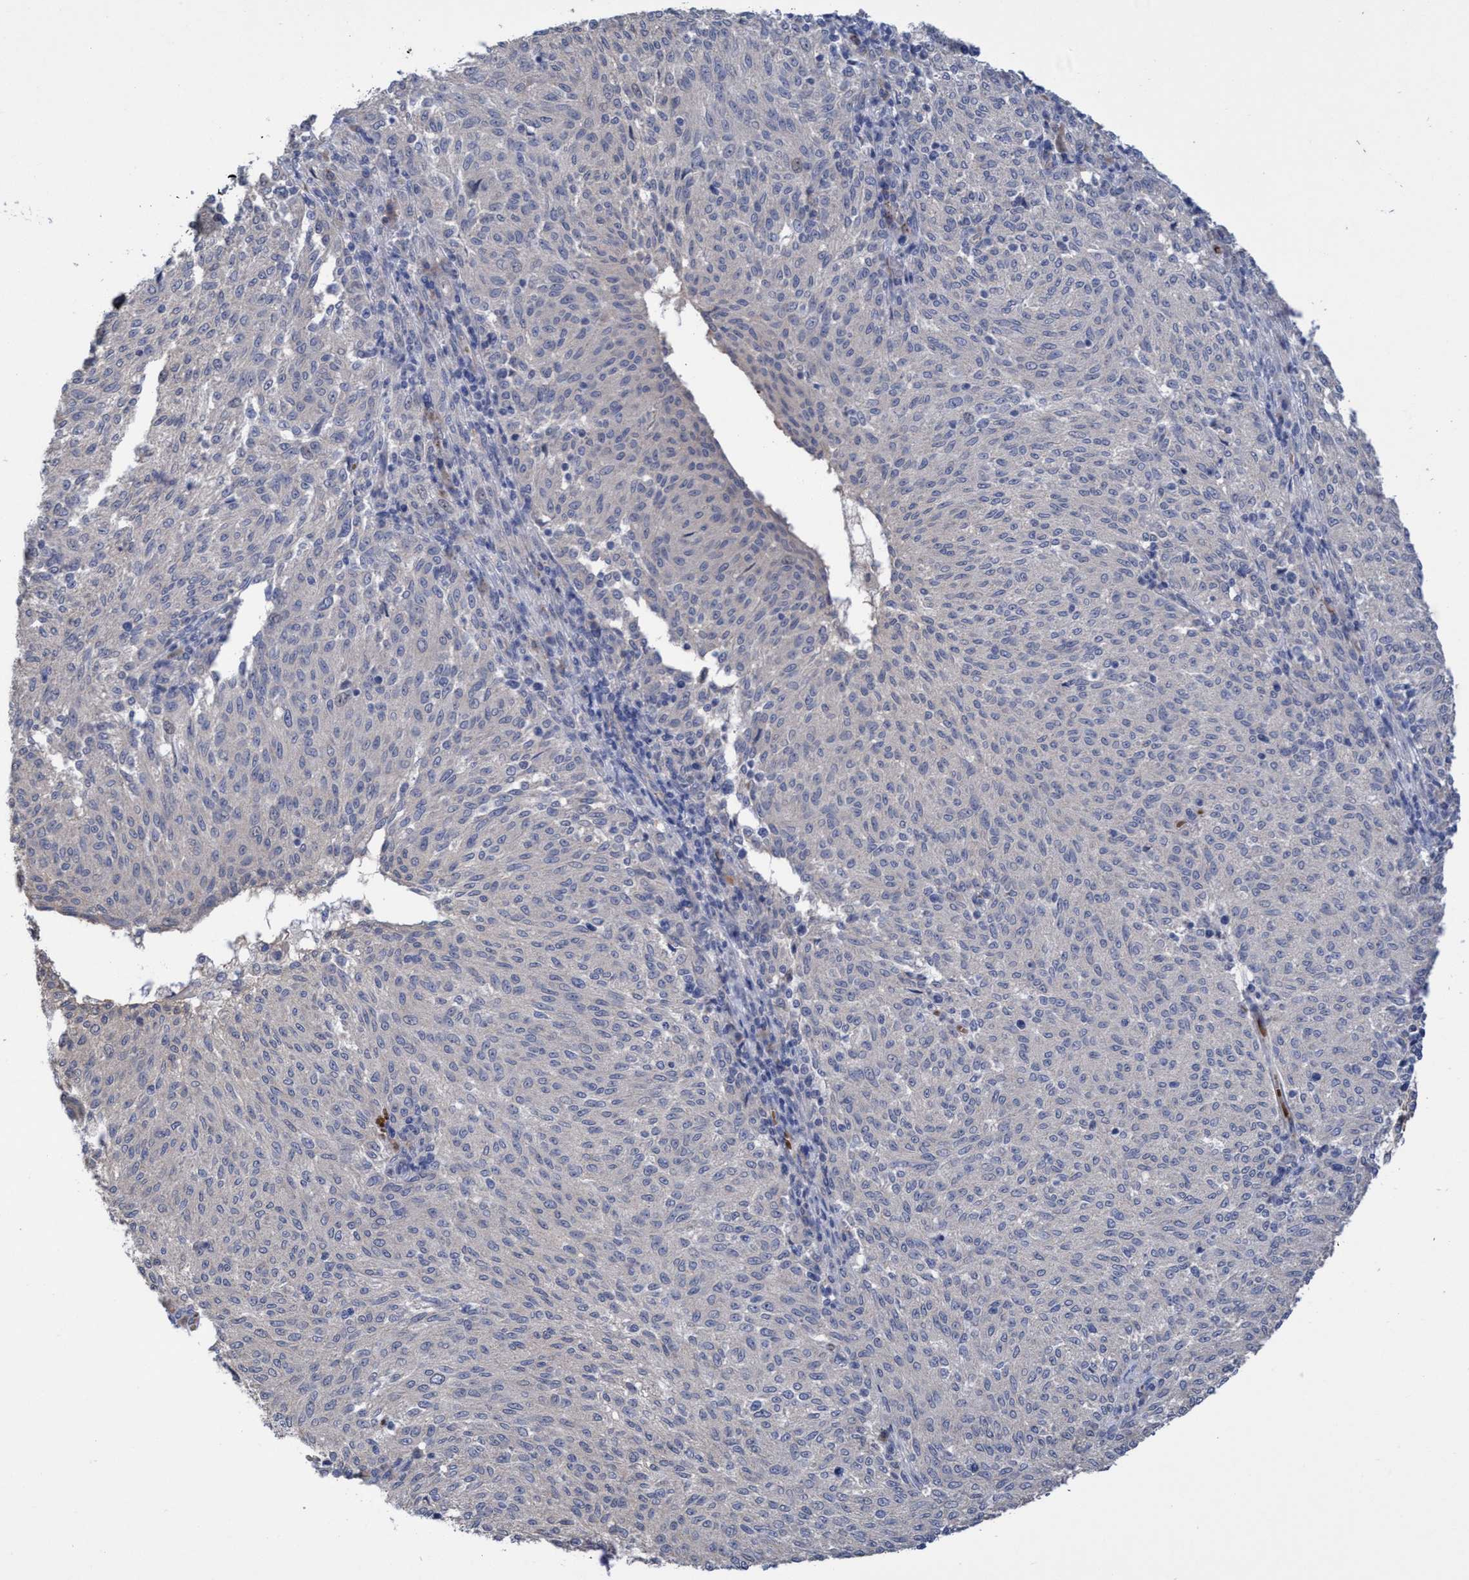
{"staining": {"intensity": "negative", "quantity": "none", "location": "none"}, "tissue": "melanoma", "cell_type": "Tumor cells", "image_type": "cancer", "snomed": [{"axis": "morphology", "description": "Malignant melanoma, NOS"}, {"axis": "topography", "description": "Skin"}], "caption": "Protein analysis of malignant melanoma demonstrates no significant positivity in tumor cells. (DAB (3,3'-diaminobenzidine) IHC visualized using brightfield microscopy, high magnification).", "gene": "SEMA4D", "patient": {"sex": "female", "age": 72}}